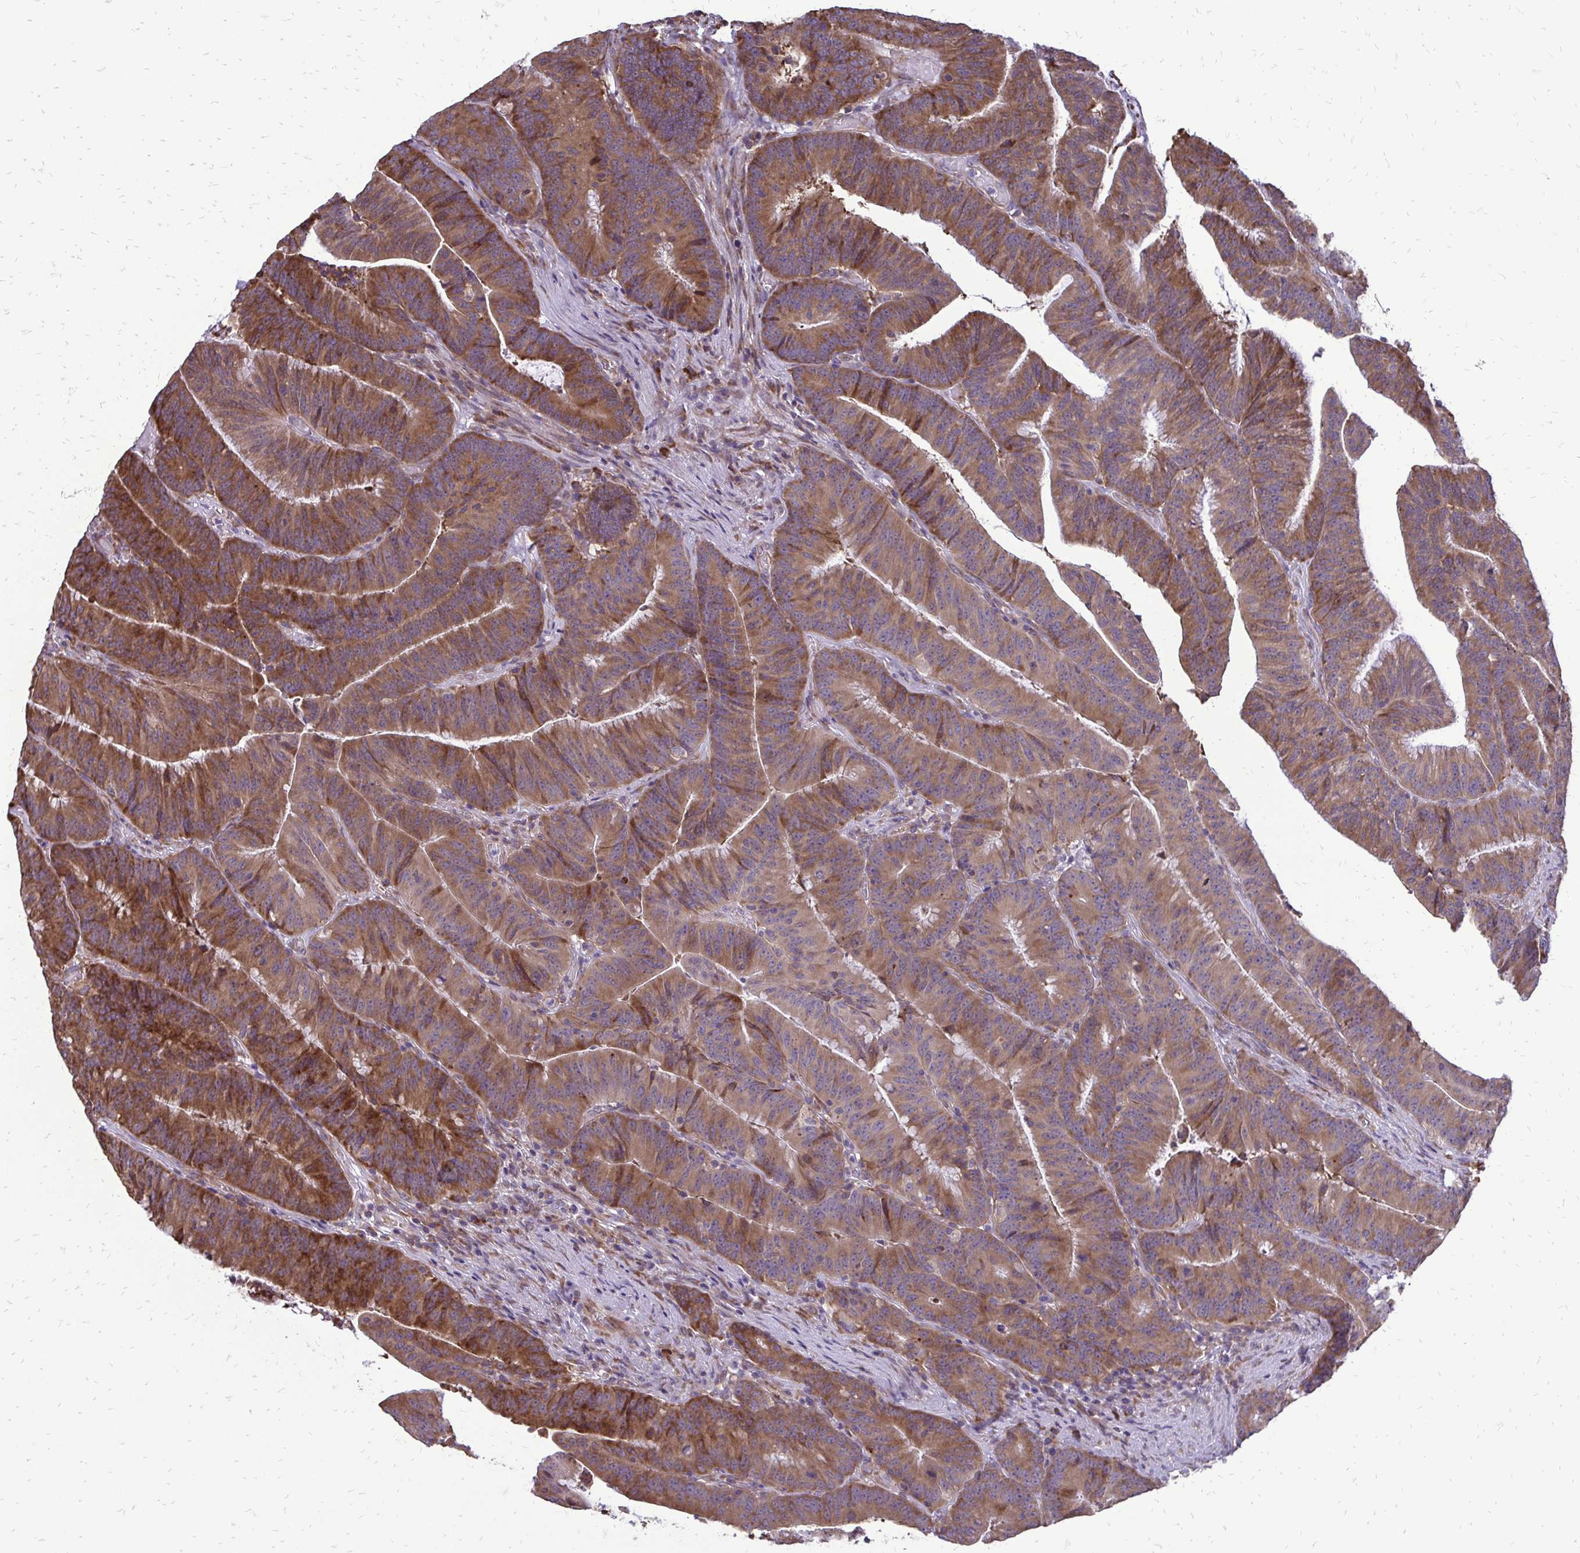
{"staining": {"intensity": "moderate", "quantity": ">75%", "location": "cytoplasmic/membranous"}, "tissue": "colorectal cancer", "cell_type": "Tumor cells", "image_type": "cancer", "snomed": [{"axis": "morphology", "description": "Adenocarcinoma, NOS"}, {"axis": "topography", "description": "Colon"}], "caption": "The photomicrograph exhibits immunohistochemical staining of colorectal cancer. There is moderate cytoplasmic/membranous positivity is present in approximately >75% of tumor cells.", "gene": "RPS3", "patient": {"sex": "female", "age": 78}}